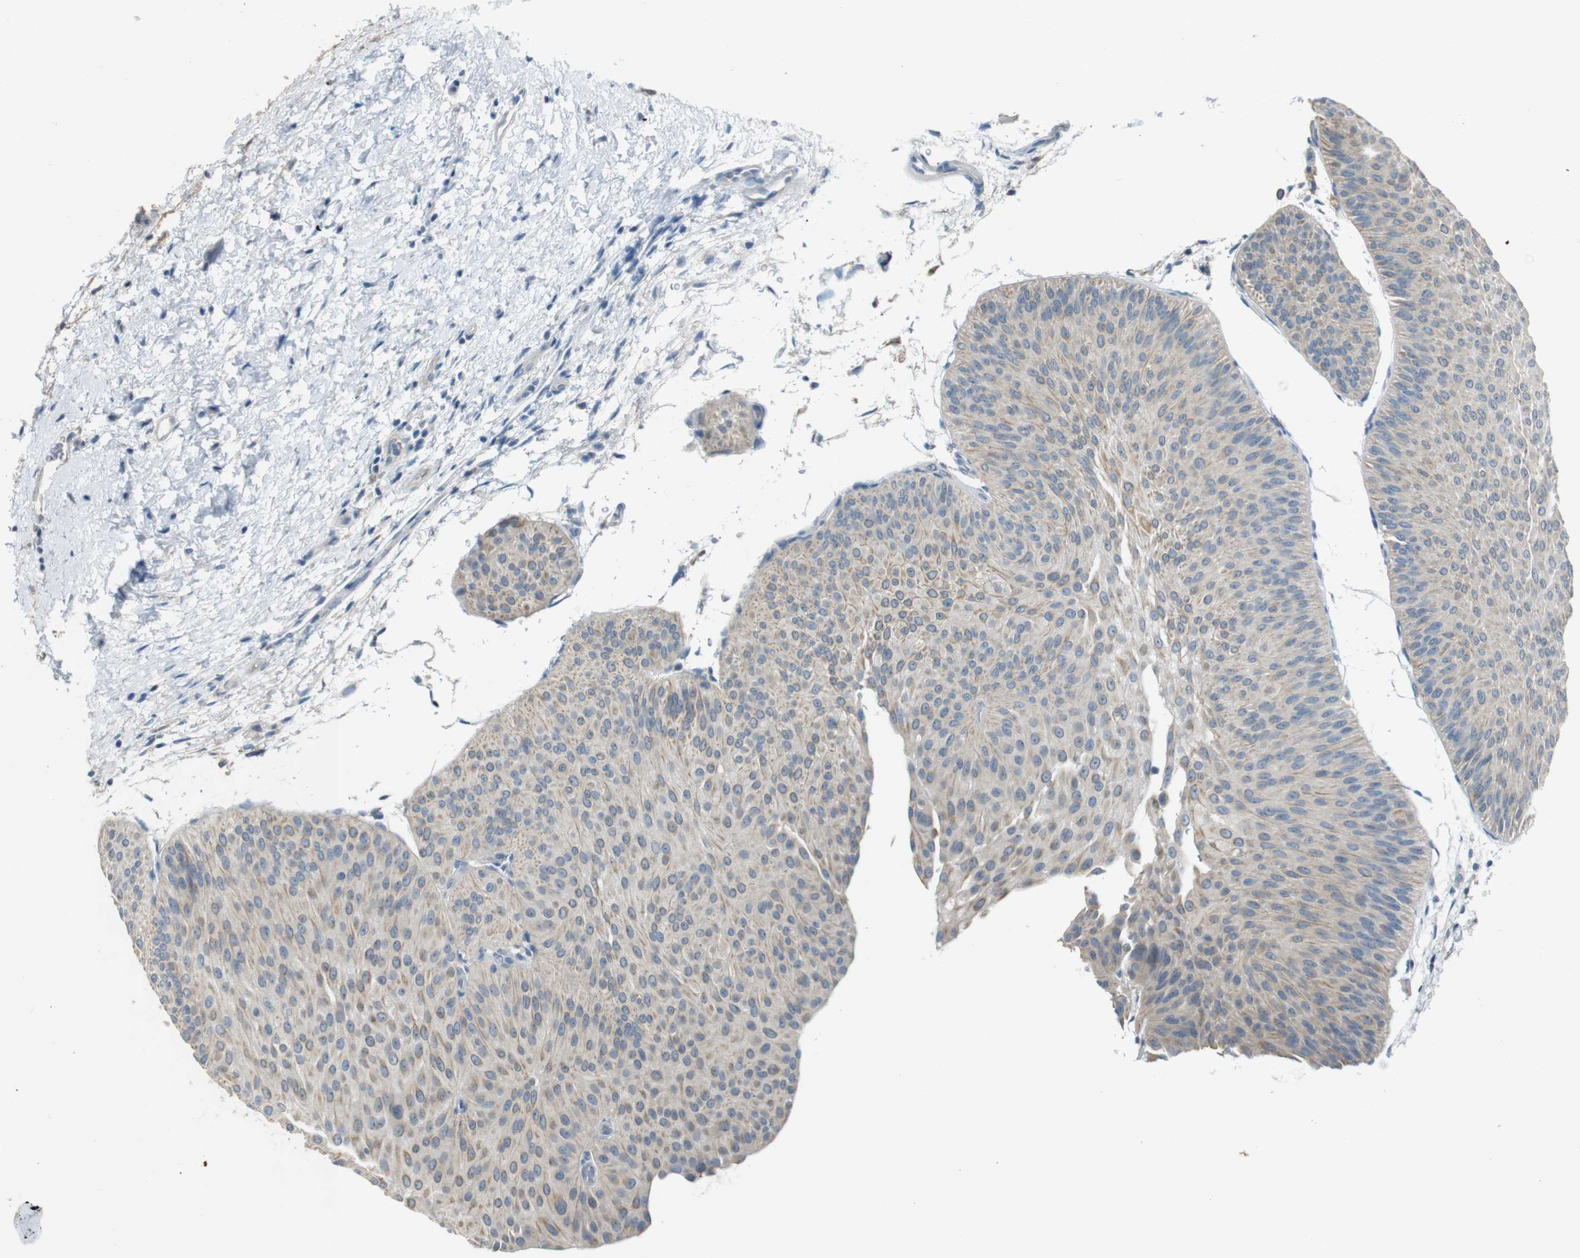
{"staining": {"intensity": "weak", "quantity": ">75%", "location": "cytoplasmic/membranous"}, "tissue": "urothelial cancer", "cell_type": "Tumor cells", "image_type": "cancer", "snomed": [{"axis": "morphology", "description": "Urothelial carcinoma, Low grade"}, {"axis": "topography", "description": "Urinary bladder"}], "caption": "Human urothelial cancer stained with a brown dye demonstrates weak cytoplasmic/membranous positive staining in approximately >75% of tumor cells.", "gene": "ENTPD7", "patient": {"sex": "female", "age": 60}}